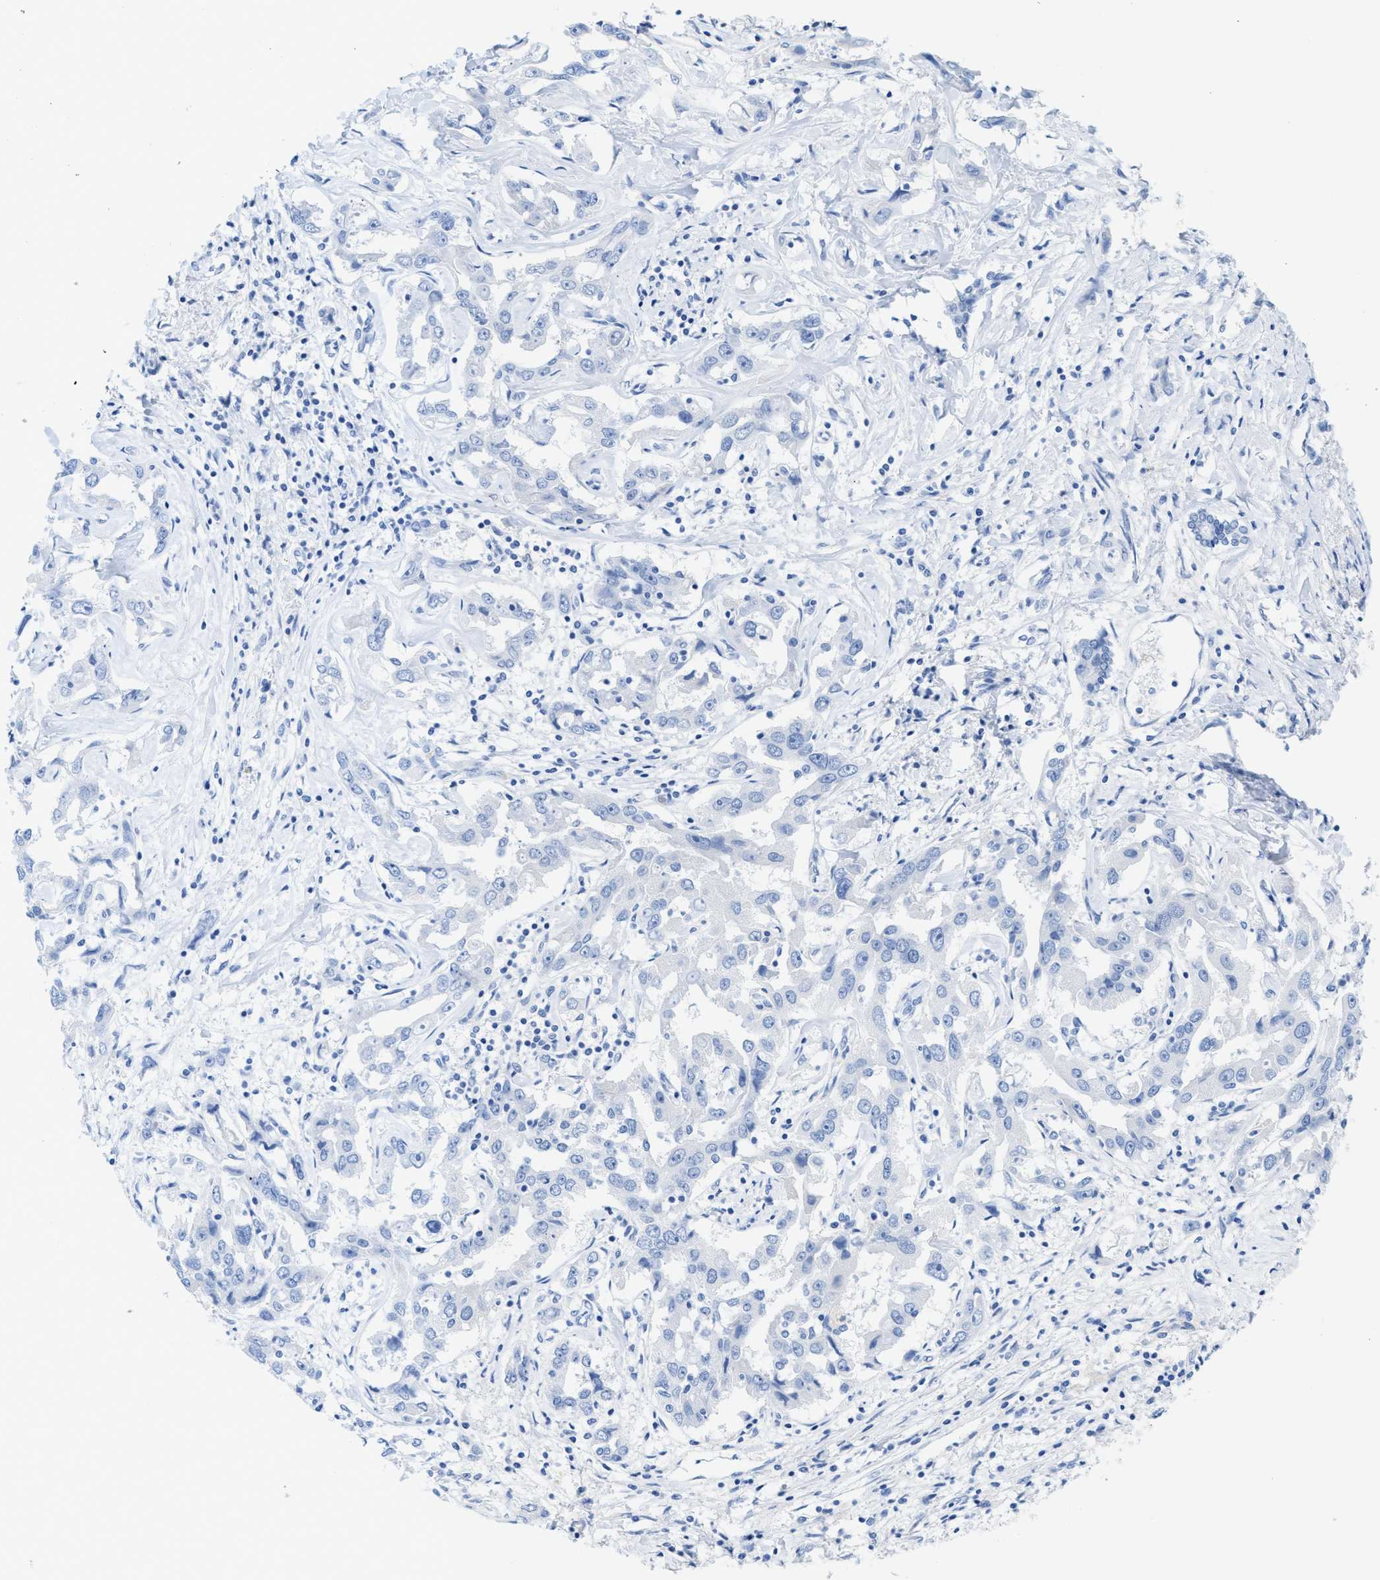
{"staining": {"intensity": "negative", "quantity": "none", "location": "none"}, "tissue": "liver cancer", "cell_type": "Tumor cells", "image_type": "cancer", "snomed": [{"axis": "morphology", "description": "Cholangiocarcinoma"}, {"axis": "topography", "description": "Liver"}], "caption": "Liver cancer (cholangiocarcinoma) was stained to show a protein in brown. There is no significant positivity in tumor cells.", "gene": "ANKFN1", "patient": {"sex": "male", "age": 59}}